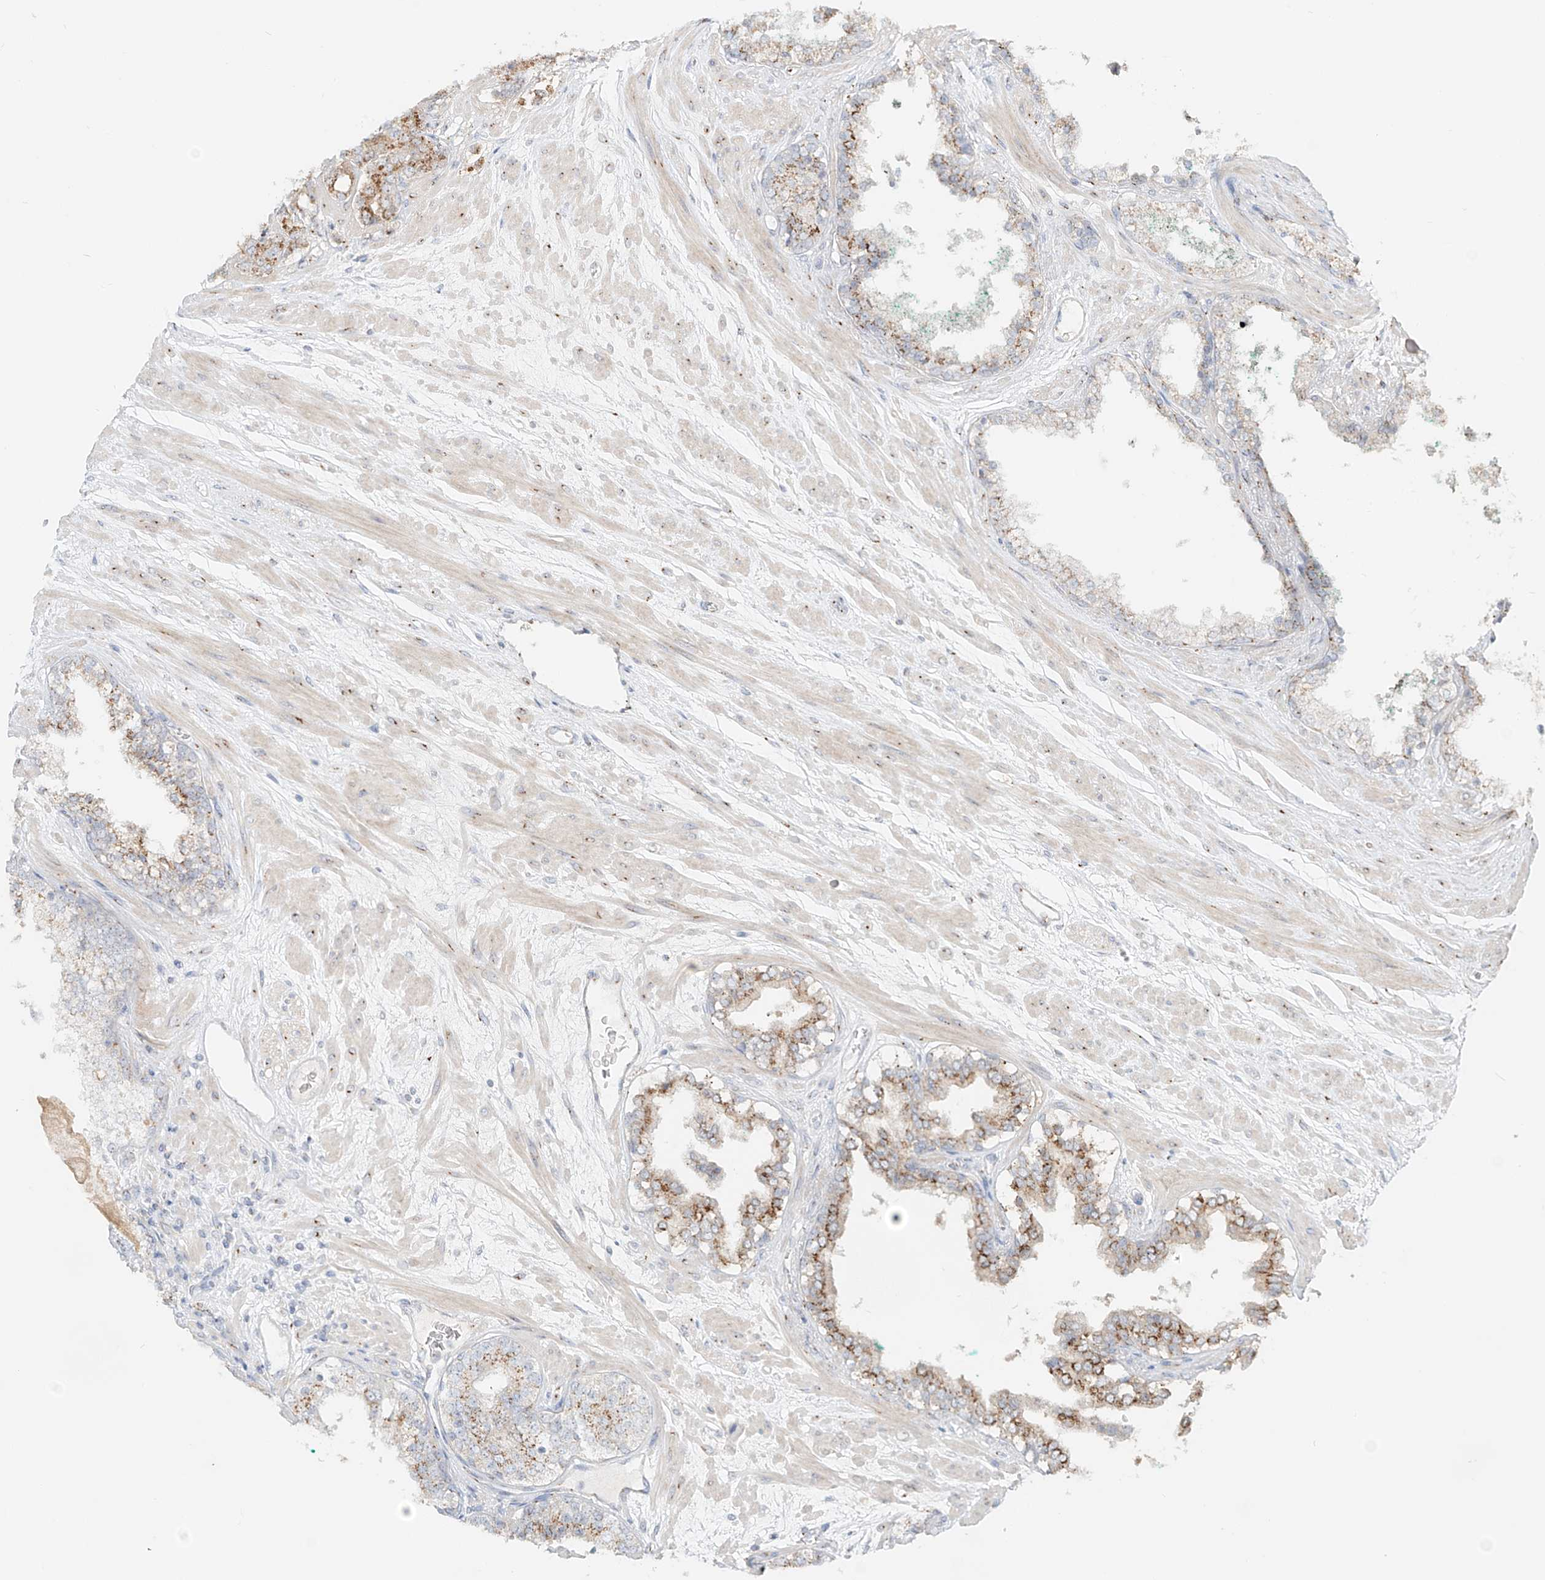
{"staining": {"intensity": "moderate", "quantity": ">75%", "location": "cytoplasmic/membranous"}, "tissue": "prostate cancer", "cell_type": "Tumor cells", "image_type": "cancer", "snomed": [{"axis": "morphology", "description": "Adenocarcinoma, High grade"}, {"axis": "topography", "description": "Prostate"}], "caption": "Moderate cytoplasmic/membranous protein expression is seen in approximately >75% of tumor cells in prostate cancer.", "gene": "BSDC1", "patient": {"sex": "male", "age": 71}}